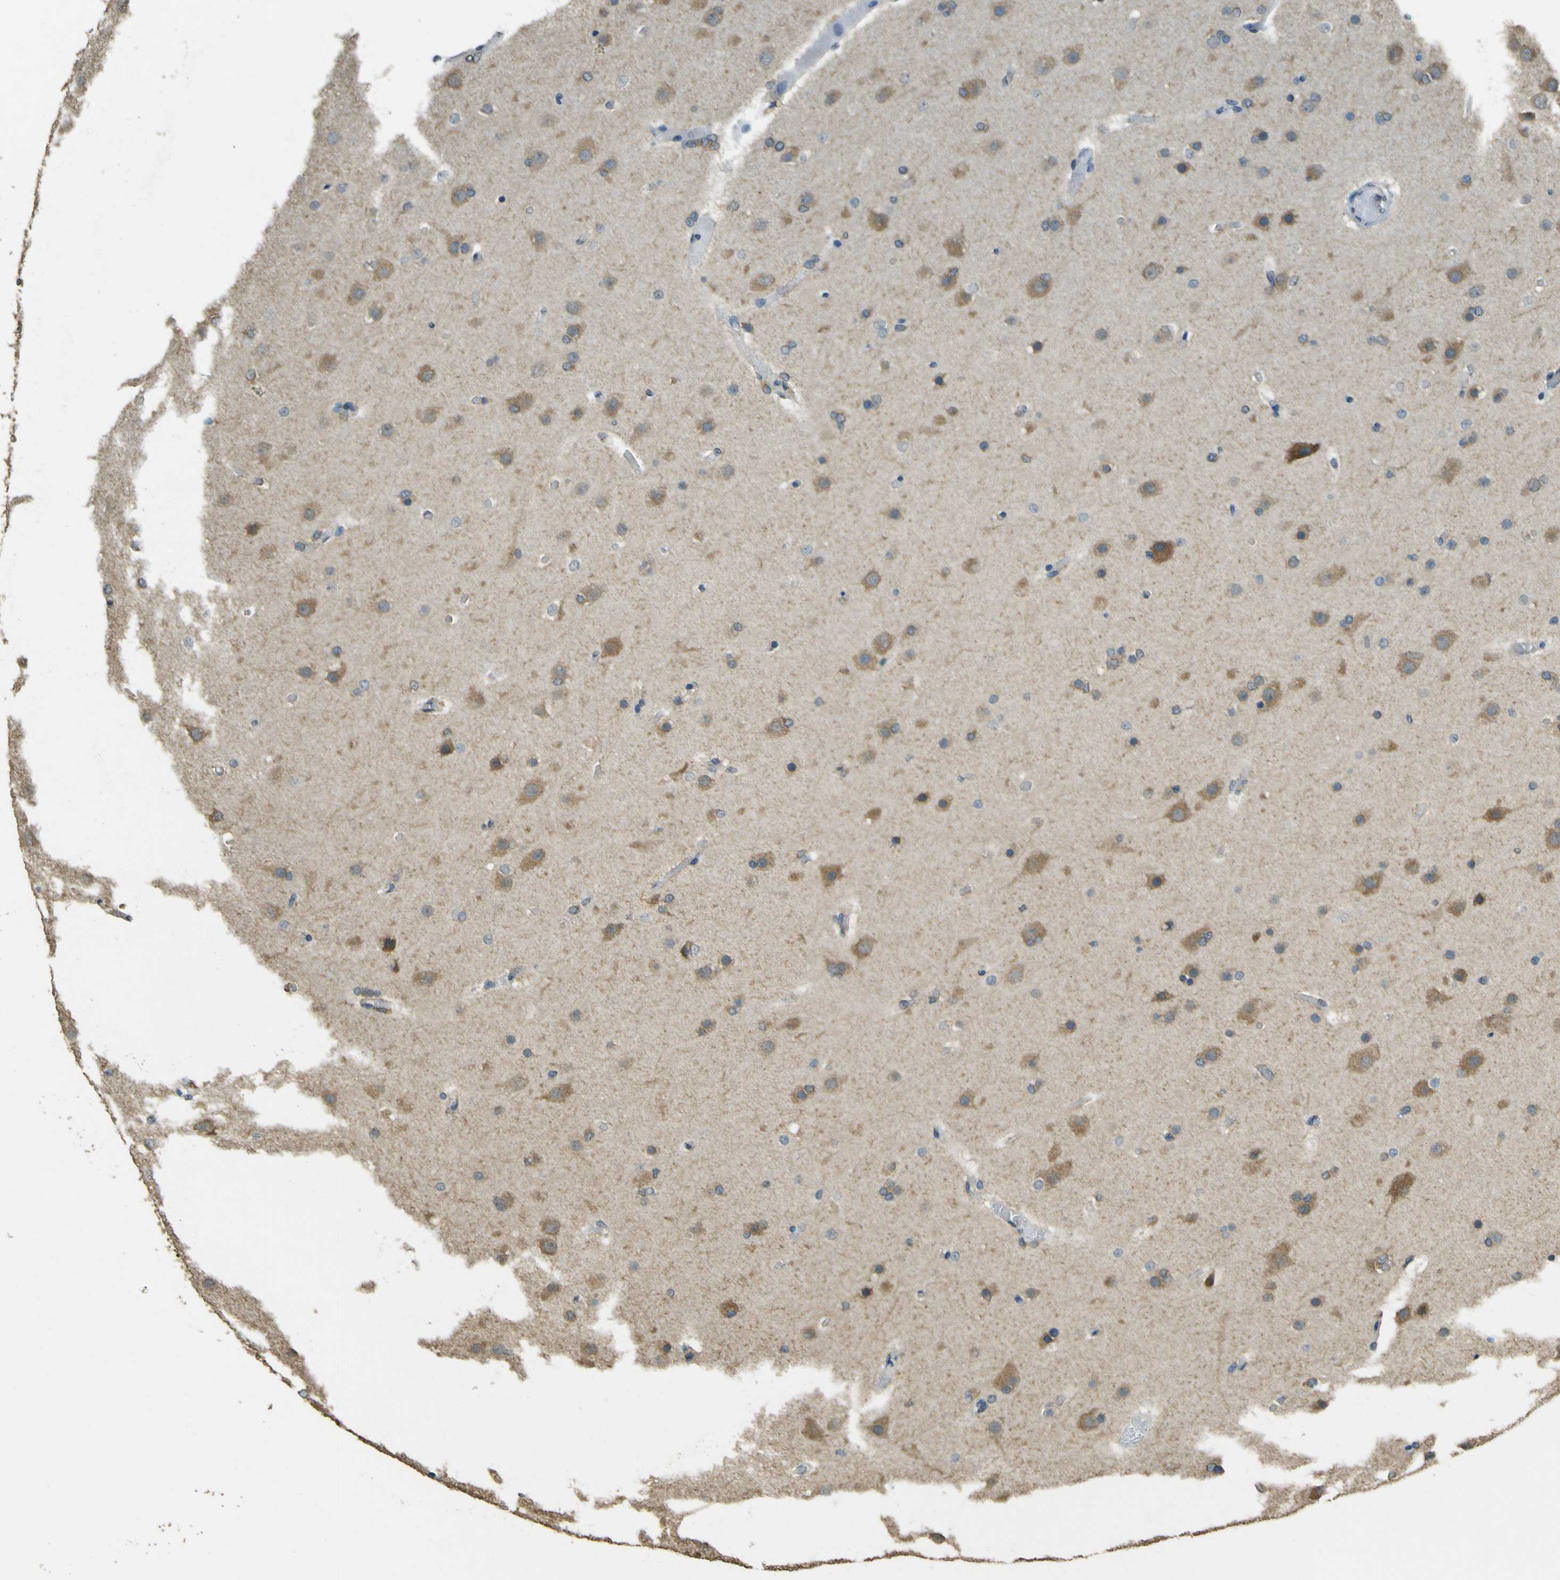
{"staining": {"intensity": "weak", "quantity": ">75%", "location": "cytoplasmic/membranous"}, "tissue": "glioma", "cell_type": "Tumor cells", "image_type": "cancer", "snomed": [{"axis": "morphology", "description": "Glioma, malignant, High grade"}, {"axis": "topography", "description": "Cerebral cortex"}], "caption": "High-grade glioma (malignant) stained with a brown dye exhibits weak cytoplasmic/membranous positive expression in approximately >75% of tumor cells.", "gene": "GOLGA1", "patient": {"sex": "female", "age": 36}}